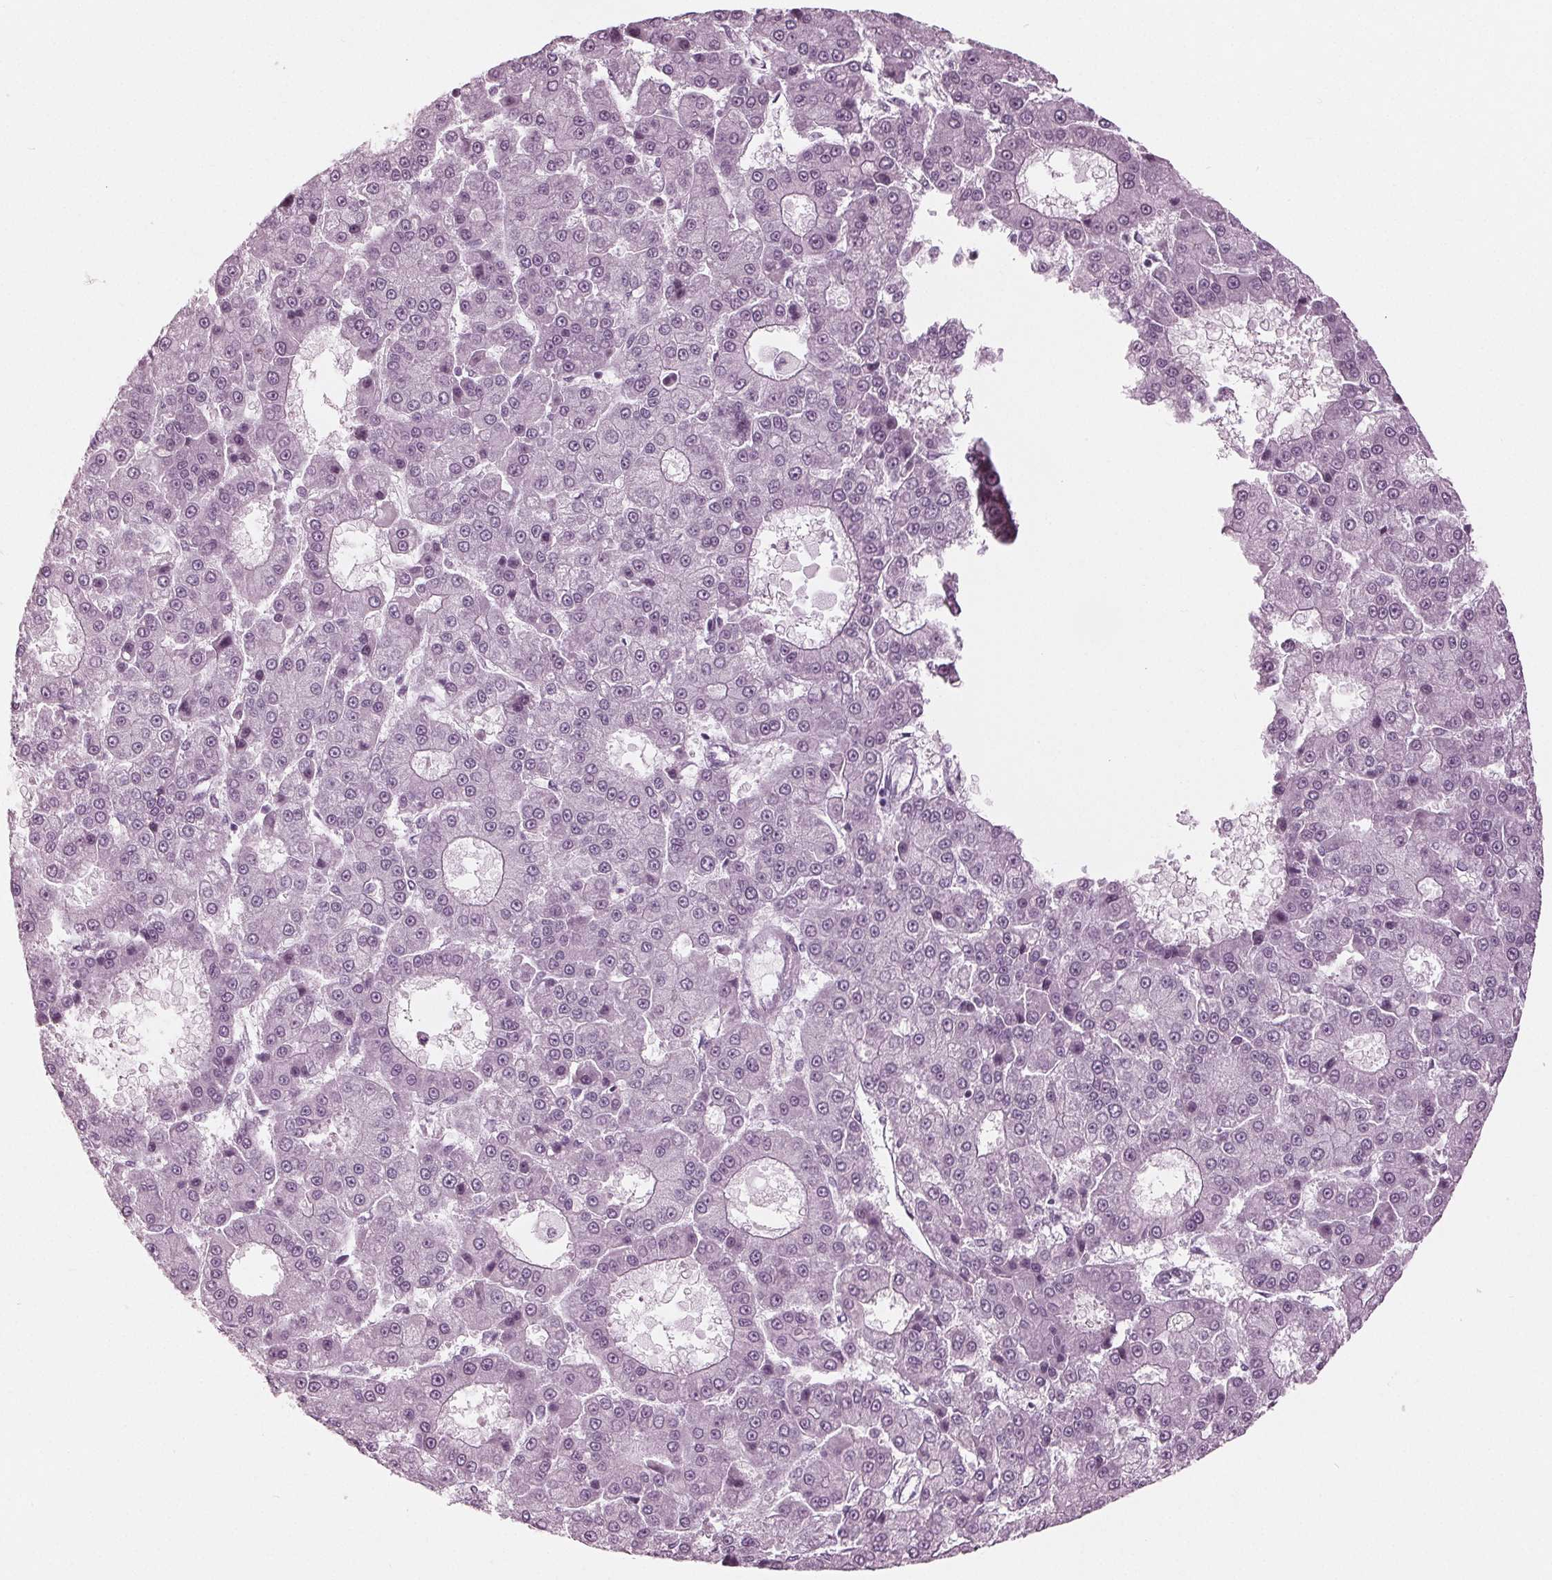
{"staining": {"intensity": "negative", "quantity": "none", "location": "none"}, "tissue": "liver cancer", "cell_type": "Tumor cells", "image_type": "cancer", "snomed": [{"axis": "morphology", "description": "Carcinoma, Hepatocellular, NOS"}, {"axis": "topography", "description": "Liver"}], "caption": "The histopathology image exhibits no significant positivity in tumor cells of liver cancer.", "gene": "KRT28", "patient": {"sex": "male", "age": 70}}